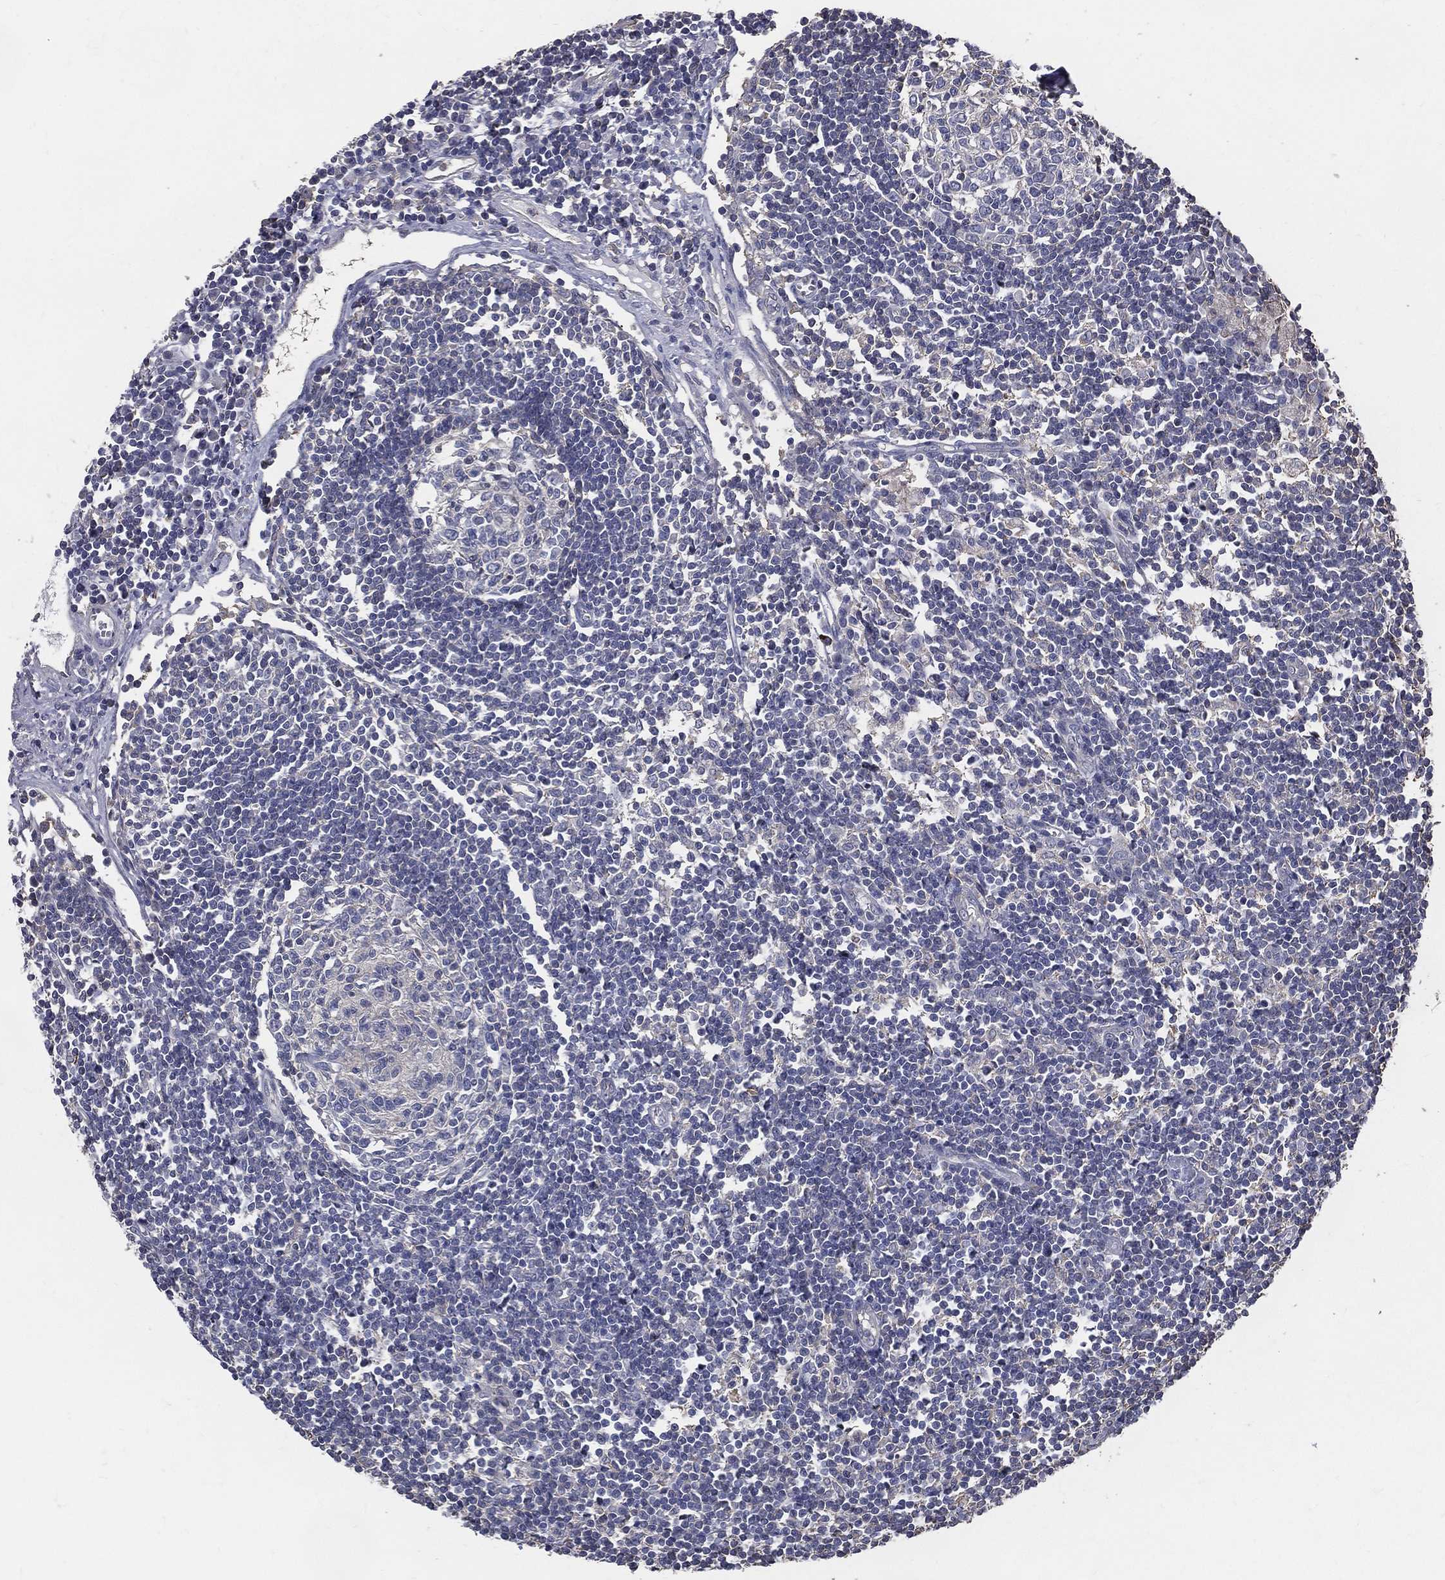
{"staining": {"intensity": "negative", "quantity": "none", "location": "none"}, "tissue": "lymph node", "cell_type": "Germinal center cells", "image_type": "normal", "snomed": [{"axis": "morphology", "description": "Normal tissue, NOS"}, {"axis": "morphology", "description": "Adenocarcinoma, NOS"}, {"axis": "topography", "description": "Lymph node"}, {"axis": "topography", "description": "Pancreas"}], "caption": "A high-resolution micrograph shows immunohistochemistry (IHC) staining of unremarkable lymph node, which demonstrates no significant staining in germinal center cells.", "gene": "SERPINB2", "patient": {"sex": "female", "age": 58}}